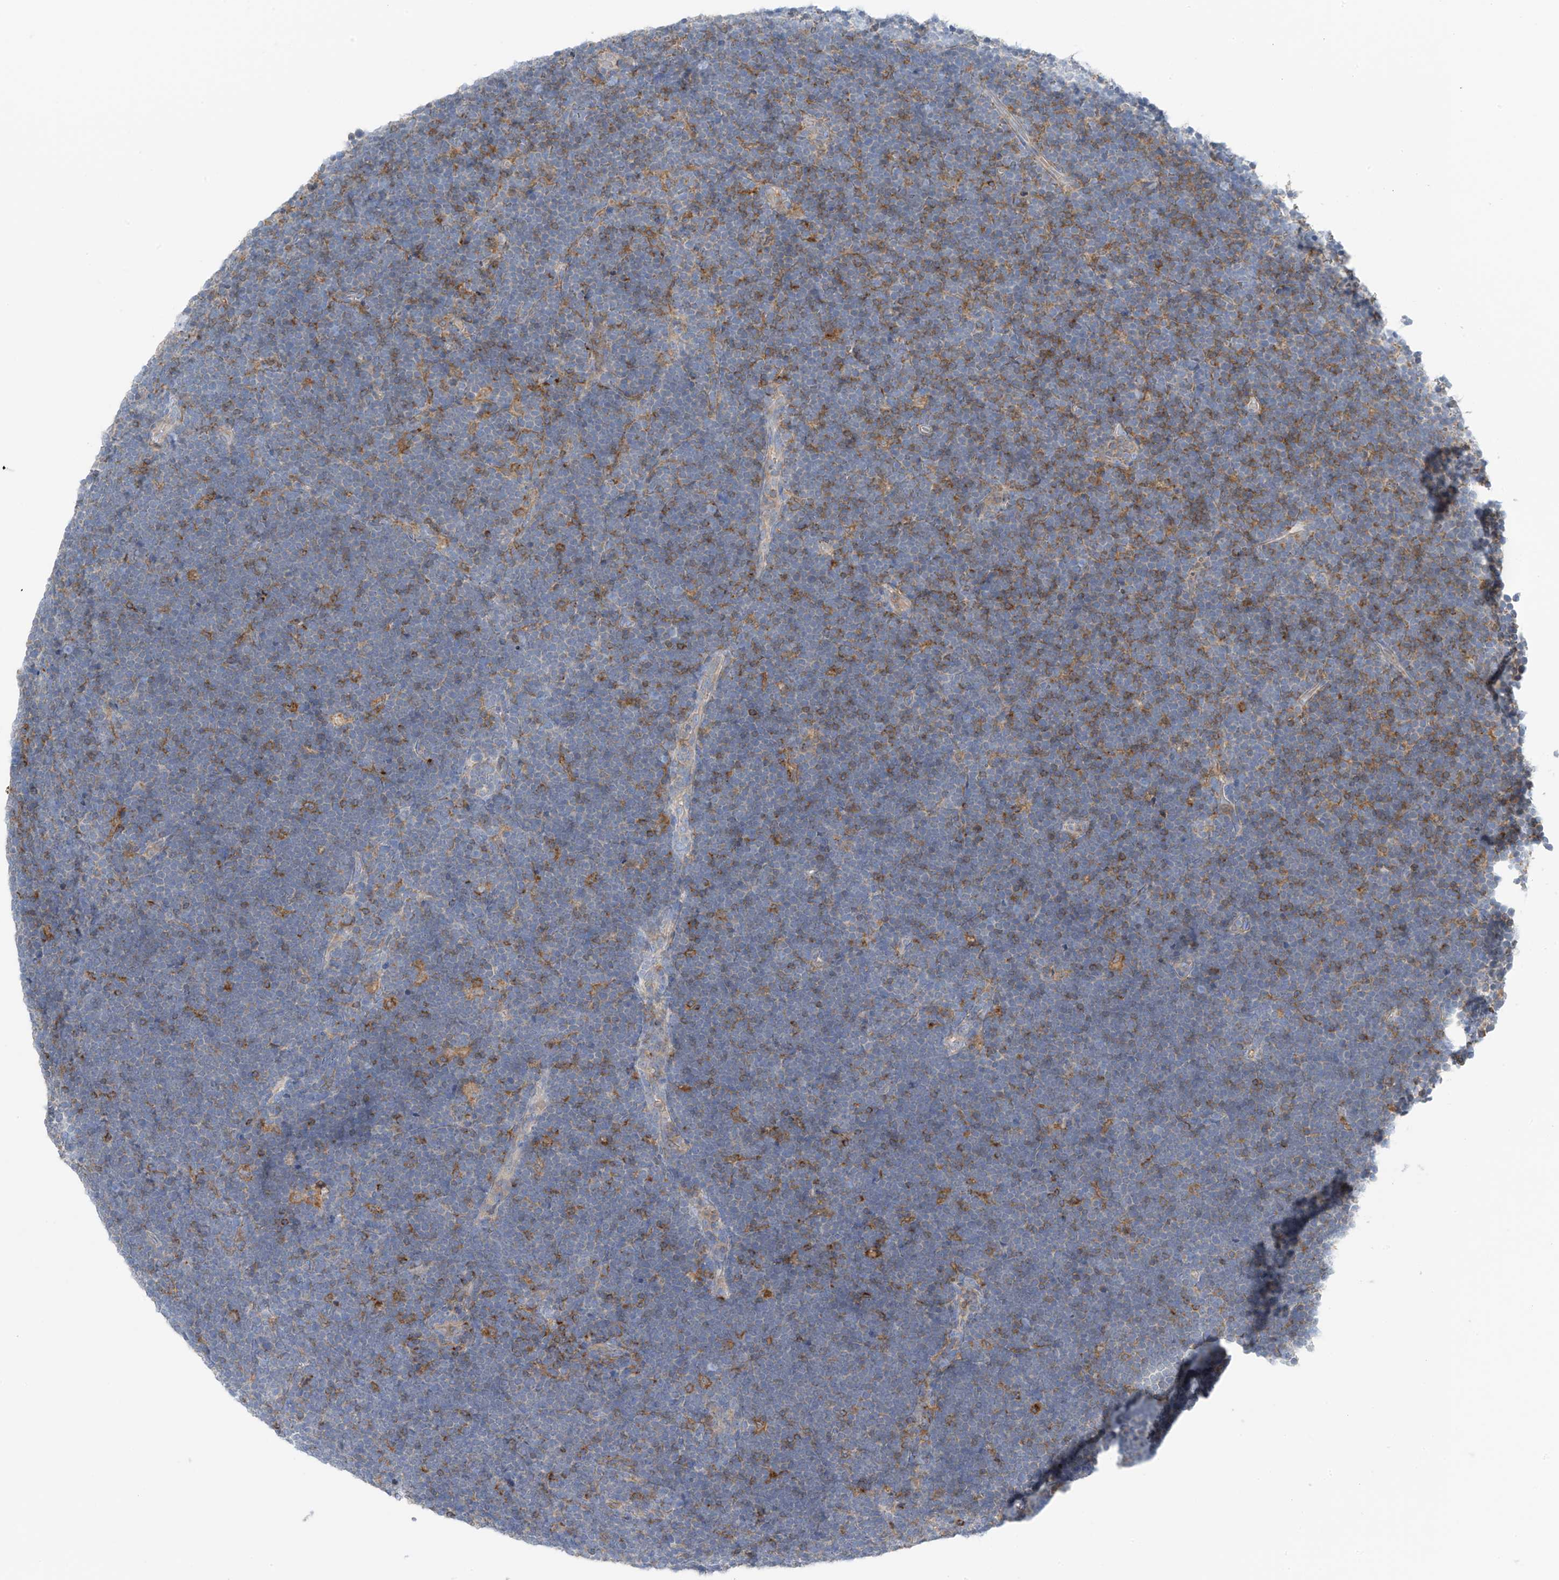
{"staining": {"intensity": "moderate", "quantity": "<25%", "location": "cytoplasmic/membranous"}, "tissue": "lymphoma", "cell_type": "Tumor cells", "image_type": "cancer", "snomed": [{"axis": "morphology", "description": "Malignant lymphoma, non-Hodgkin's type, High grade"}, {"axis": "topography", "description": "Lymph node"}], "caption": "Protein staining shows moderate cytoplasmic/membranous positivity in about <25% of tumor cells in malignant lymphoma, non-Hodgkin's type (high-grade). The protein is stained brown, and the nuclei are stained in blue (DAB IHC with brightfield microscopy, high magnification).", "gene": "NALCN", "patient": {"sex": "male", "age": 13}}